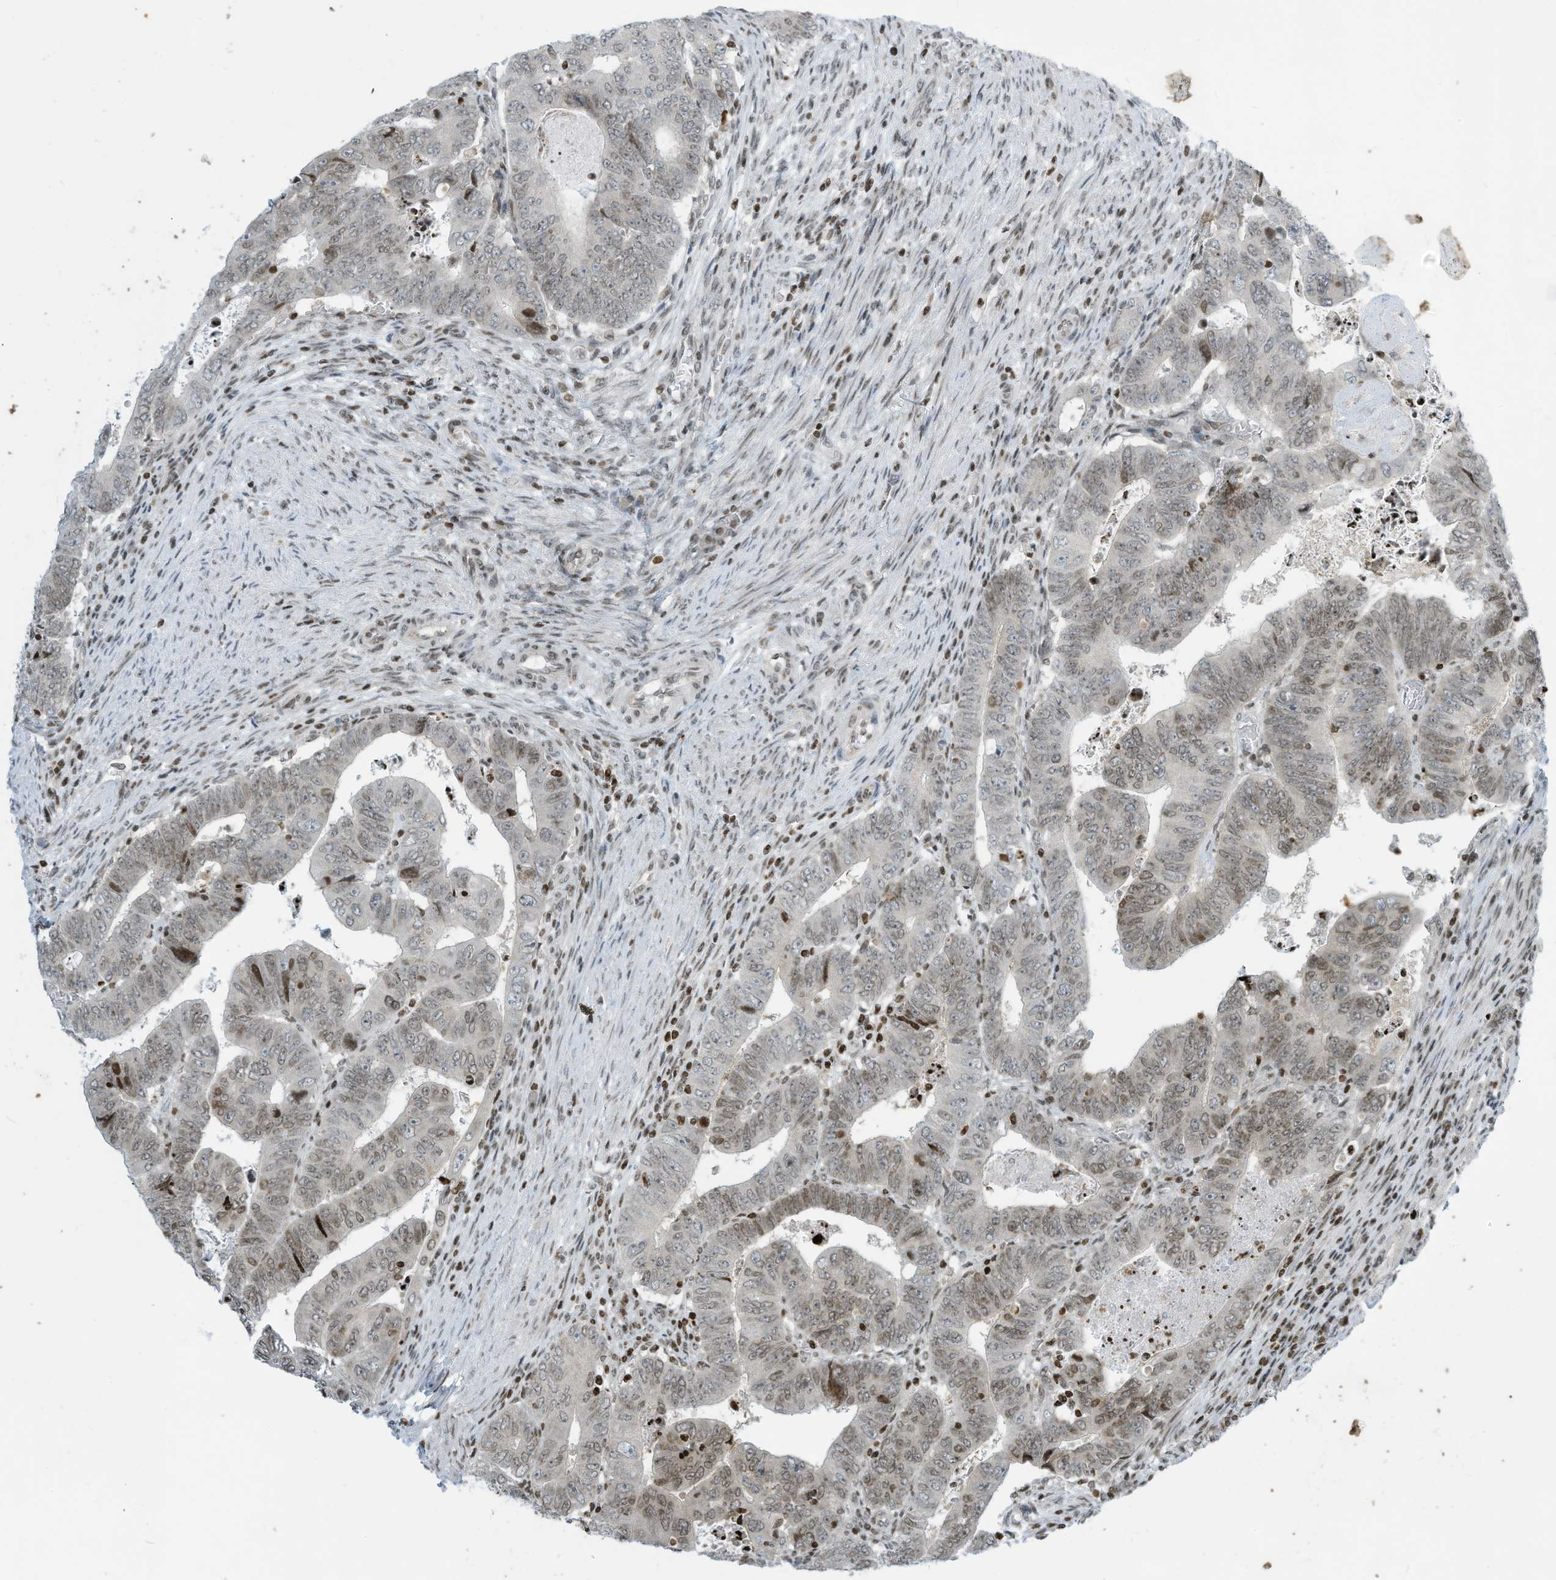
{"staining": {"intensity": "weak", "quantity": "25%-75%", "location": "nuclear"}, "tissue": "colorectal cancer", "cell_type": "Tumor cells", "image_type": "cancer", "snomed": [{"axis": "morphology", "description": "Normal tissue, NOS"}, {"axis": "morphology", "description": "Adenocarcinoma, NOS"}, {"axis": "topography", "description": "Rectum"}], "caption": "Colorectal adenocarcinoma stained with IHC displays weak nuclear positivity in approximately 25%-75% of tumor cells.", "gene": "ADI1", "patient": {"sex": "female", "age": 65}}